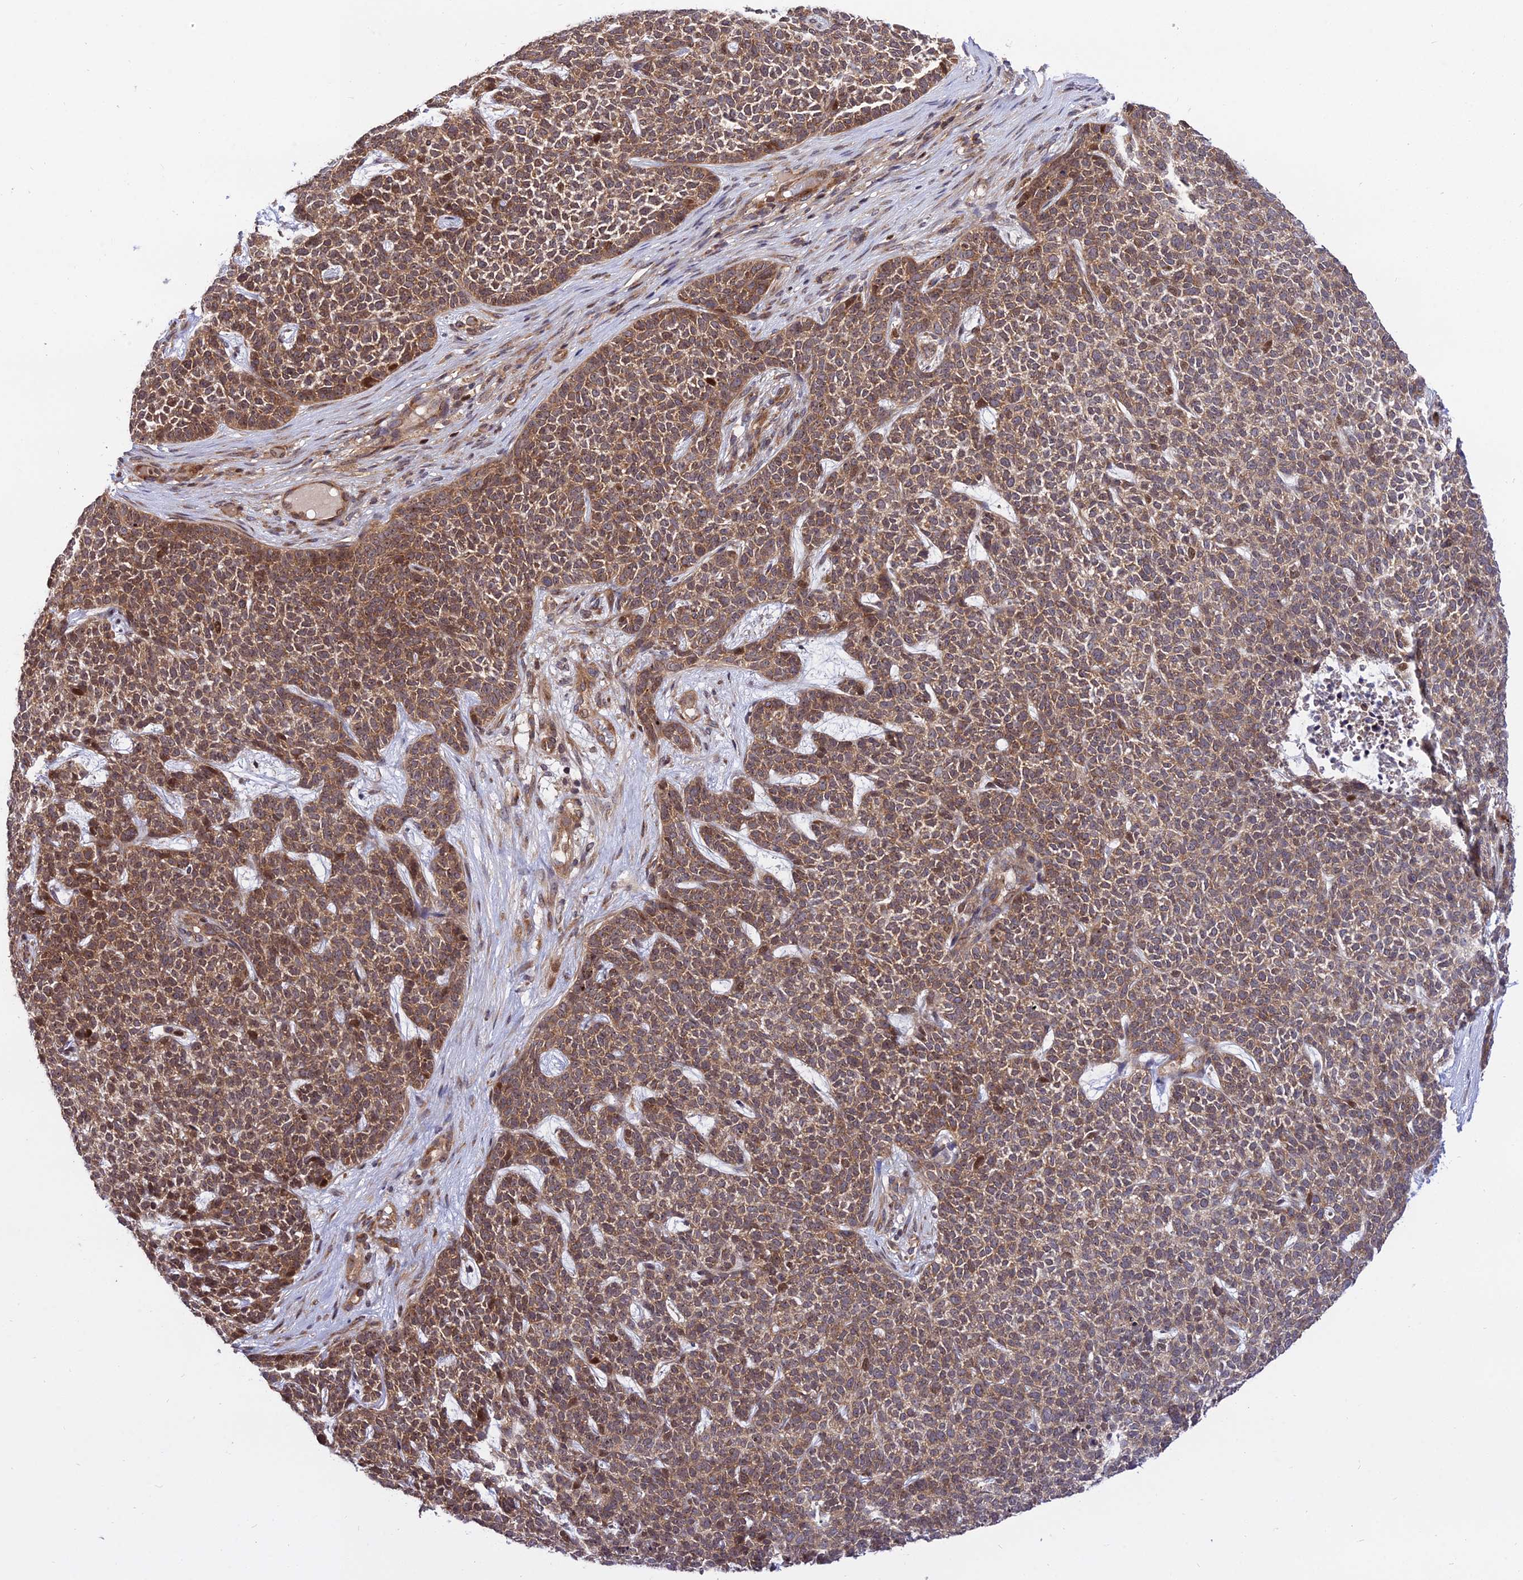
{"staining": {"intensity": "moderate", "quantity": ">75%", "location": "cytoplasmic/membranous"}, "tissue": "skin cancer", "cell_type": "Tumor cells", "image_type": "cancer", "snomed": [{"axis": "morphology", "description": "Basal cell carcinoma"}, {"axis": "topography", "description": "Skin"}], "caption": "Basal cell carcinoma (skin) stained with a brown dye reveals moderate cytoplasmic/membranous positive staining in approximately >75% of tumor cells.", "gene": "SMG6", "patient": {"sex": "female", "age": 84}}